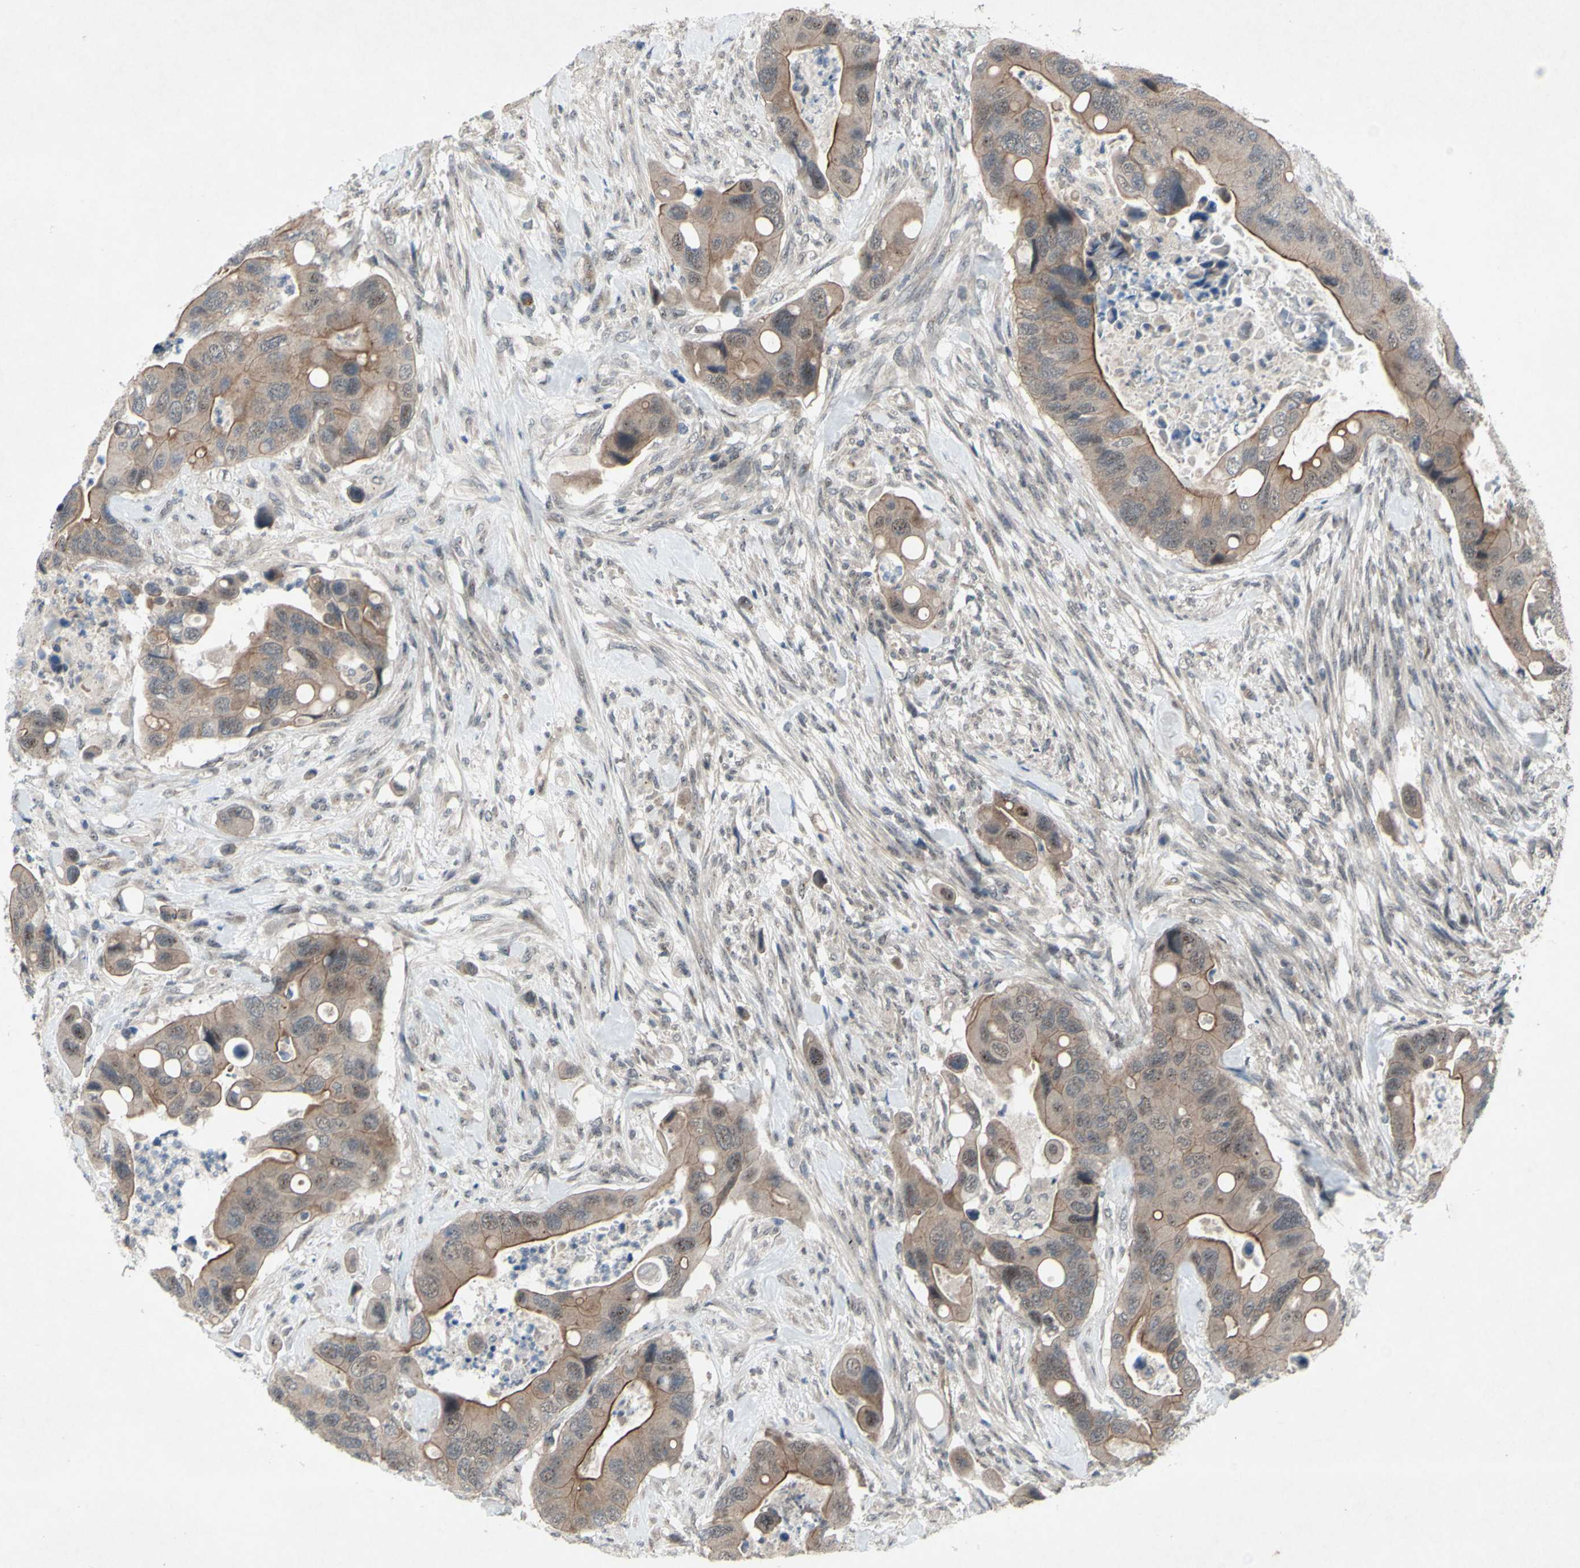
{"staining": {"intensity": "moderate", "quantity": ">75%", "location": "cytoplasmic/membranous,nuclear"}, "tissue": "colorectal cancer", "cell_type": "Tumor cells", "image_type": "cancer", "snomed": [{"axis": "morphology", "description": "Adenocarcinoma, NOS"}, {"axis": "topography", "description": "Rectum"}], "caption": "Moderate cytoplasmic/membranous and nuclear protein expression is appreciated in approximately >75% of tumor cells in colorectal adenocarcinoma. (brown staining indicates protein expression, while blue staining denotes nuclei).", "gene": "TRDMT1", "patient": {"sex": "female", "age": 57}}